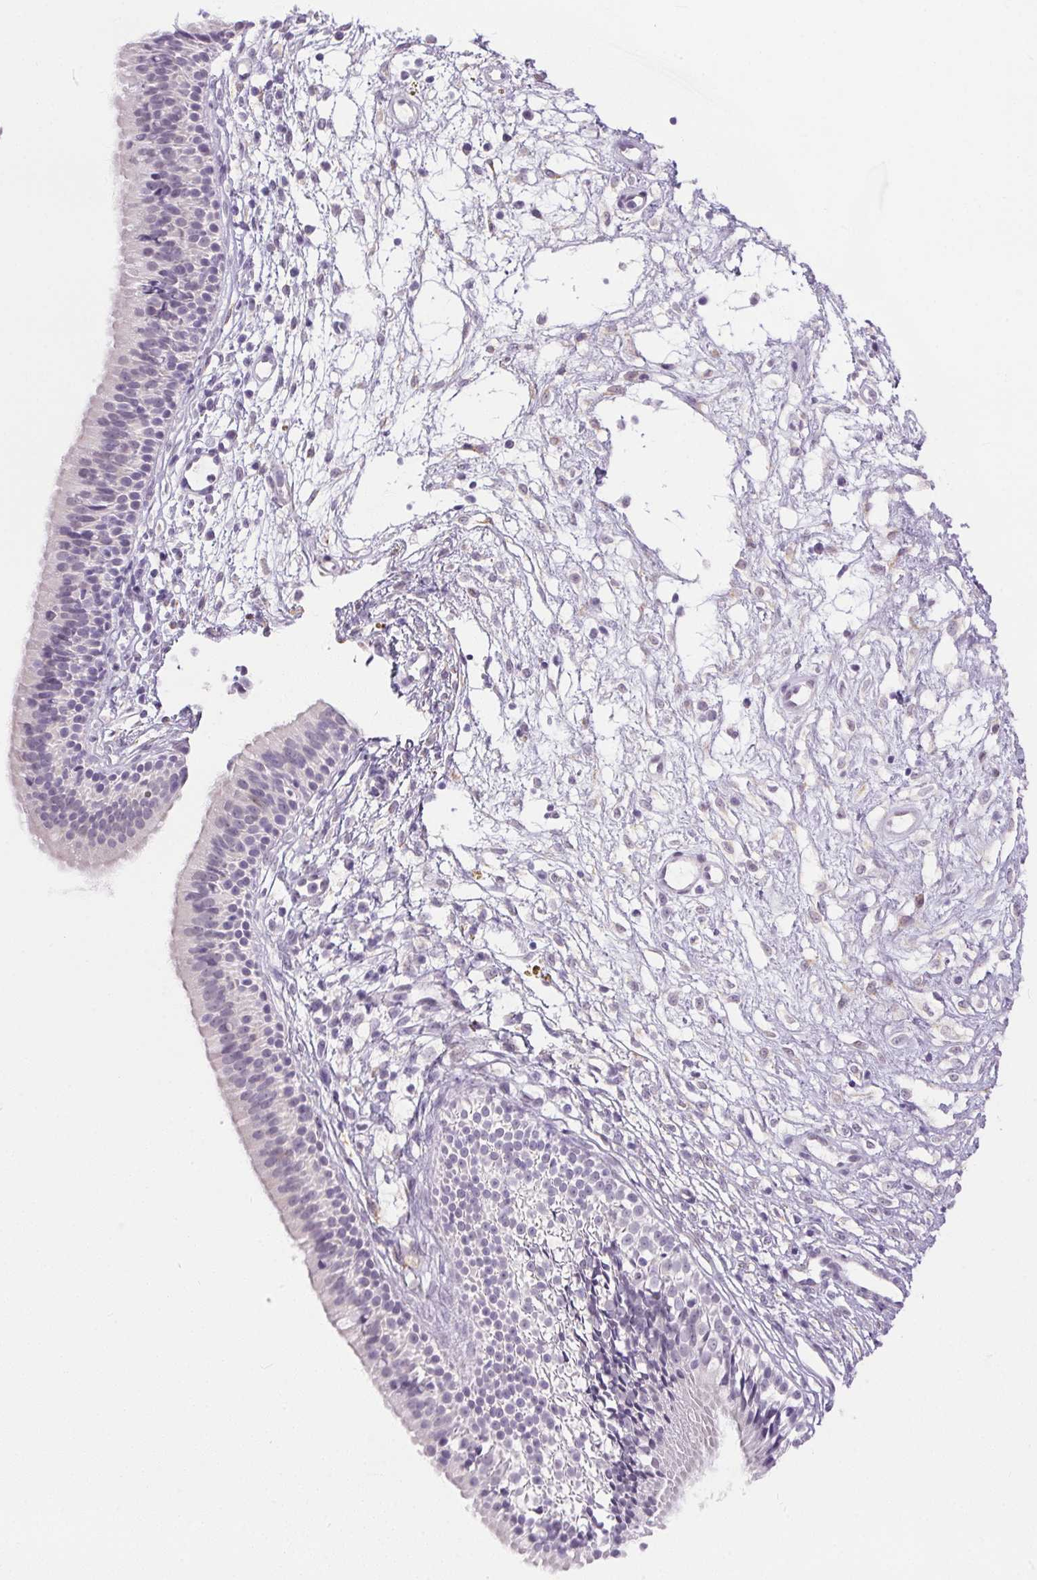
{"staining": {"intensity": "negative", "quantity": "none", "location": "none"}, "tissue": "nasopharynx", "cell_type": "Respiratory epithelial cells", "image_type": "normal", "snomed": [{"axis": "morphology", "description": "Normal tissue, NOS"}, {"axis": "topography", "description": "Nasopharynx"}], "caption": "There is no significant positivity in respiratory epithelial cells of nasopharynx. (DAB immunohistochemistry visualized using brightfield microscopy, high magnification).", "gene": "GBP6", "patient": {"sex": "male", "age": 24}}